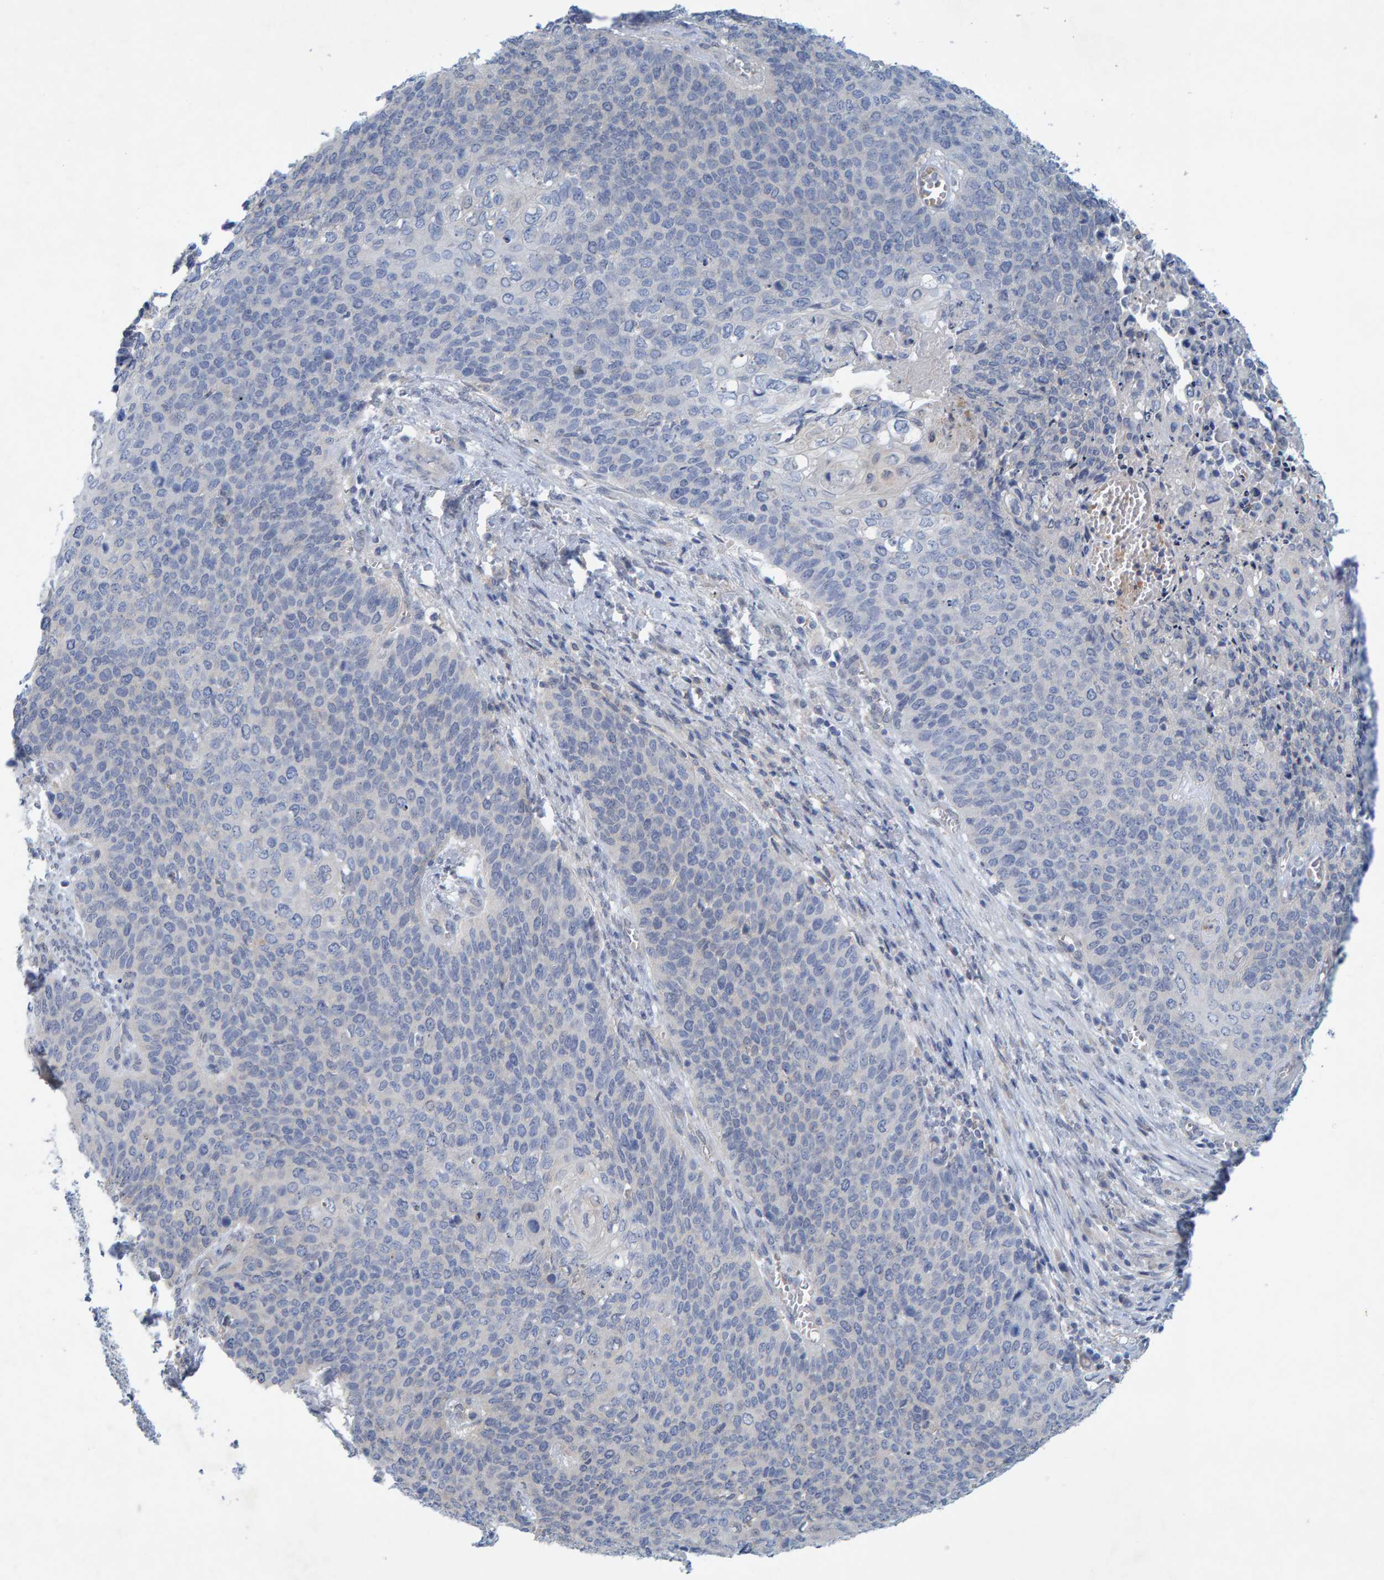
{"staining": {"intensity": "negative", "quantity": "none", "location": "none"}, "tissue": "cervical cancer", "cell_type": "Tumor cells", "image_type": "cancer", "snomed": [{"axis": "morphology", "description": "Squamous cell carcinoma, NOS"}, {"axis": "topography", "description": "Cervix"}], "caption": "Cervical squamous cell carcinoma was stained to show a protein in brown. There is no significant expression in tumor cells. (DAB immunohistochemistry, high magnification).", "gene": "ALAD", "patient": {"sex": "female", "age": 39}}